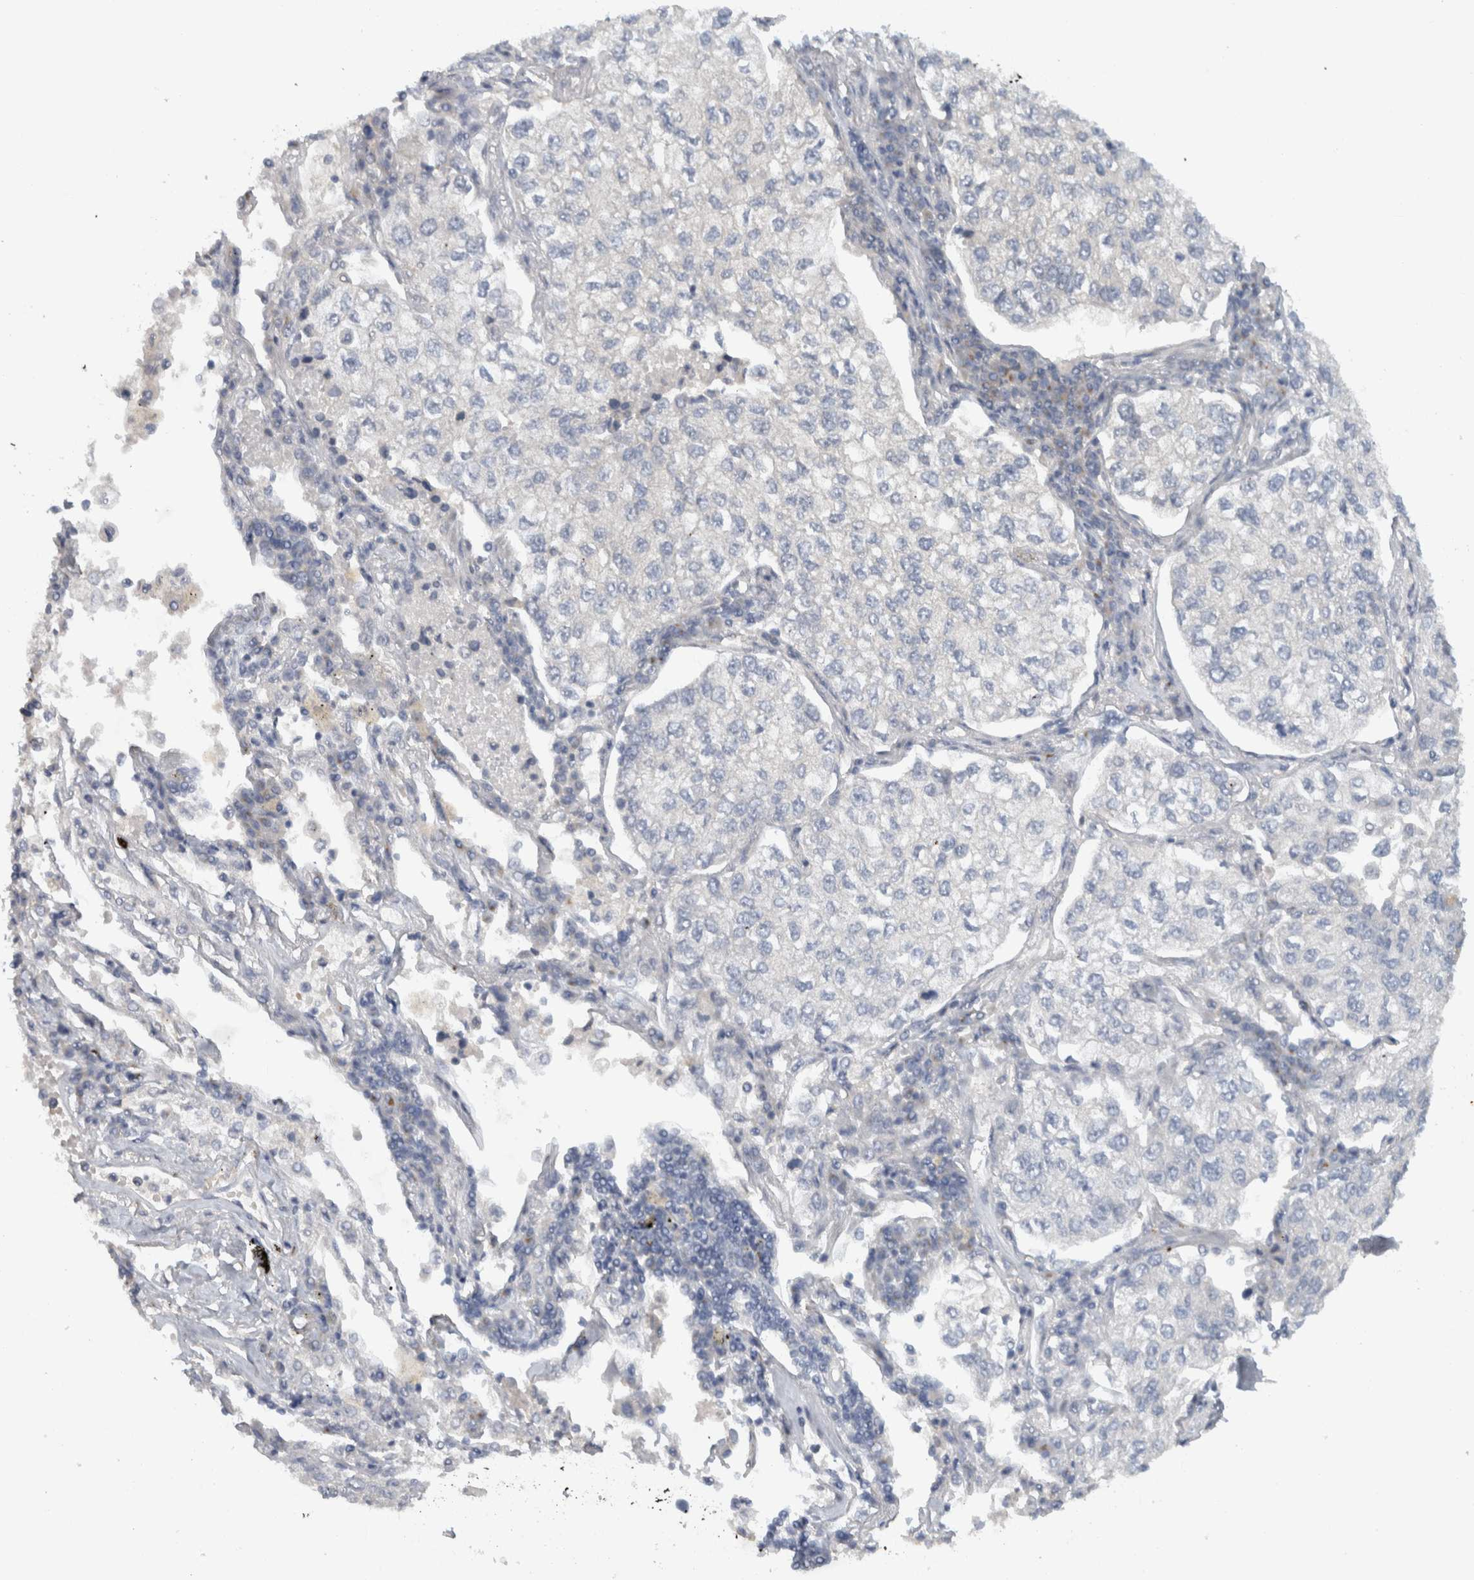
{"staining": {"intensity": "negative", "quantity": "none", "location": "none"}, "tissue": "lung cancer", "cell_type": "Tumor cells", "image_type": "cancer", "snomed": [{"axis": "morphology", "description": "Adenocarcinoma, NOS"}, {"axis": "topography", "description": "Lung"}], "caption": "Histopathology image shows no significant protein positivity in tumor cells of lung cancer.", "gene": "VEPH1", "patient": {"sex": "male", "age": 63}}